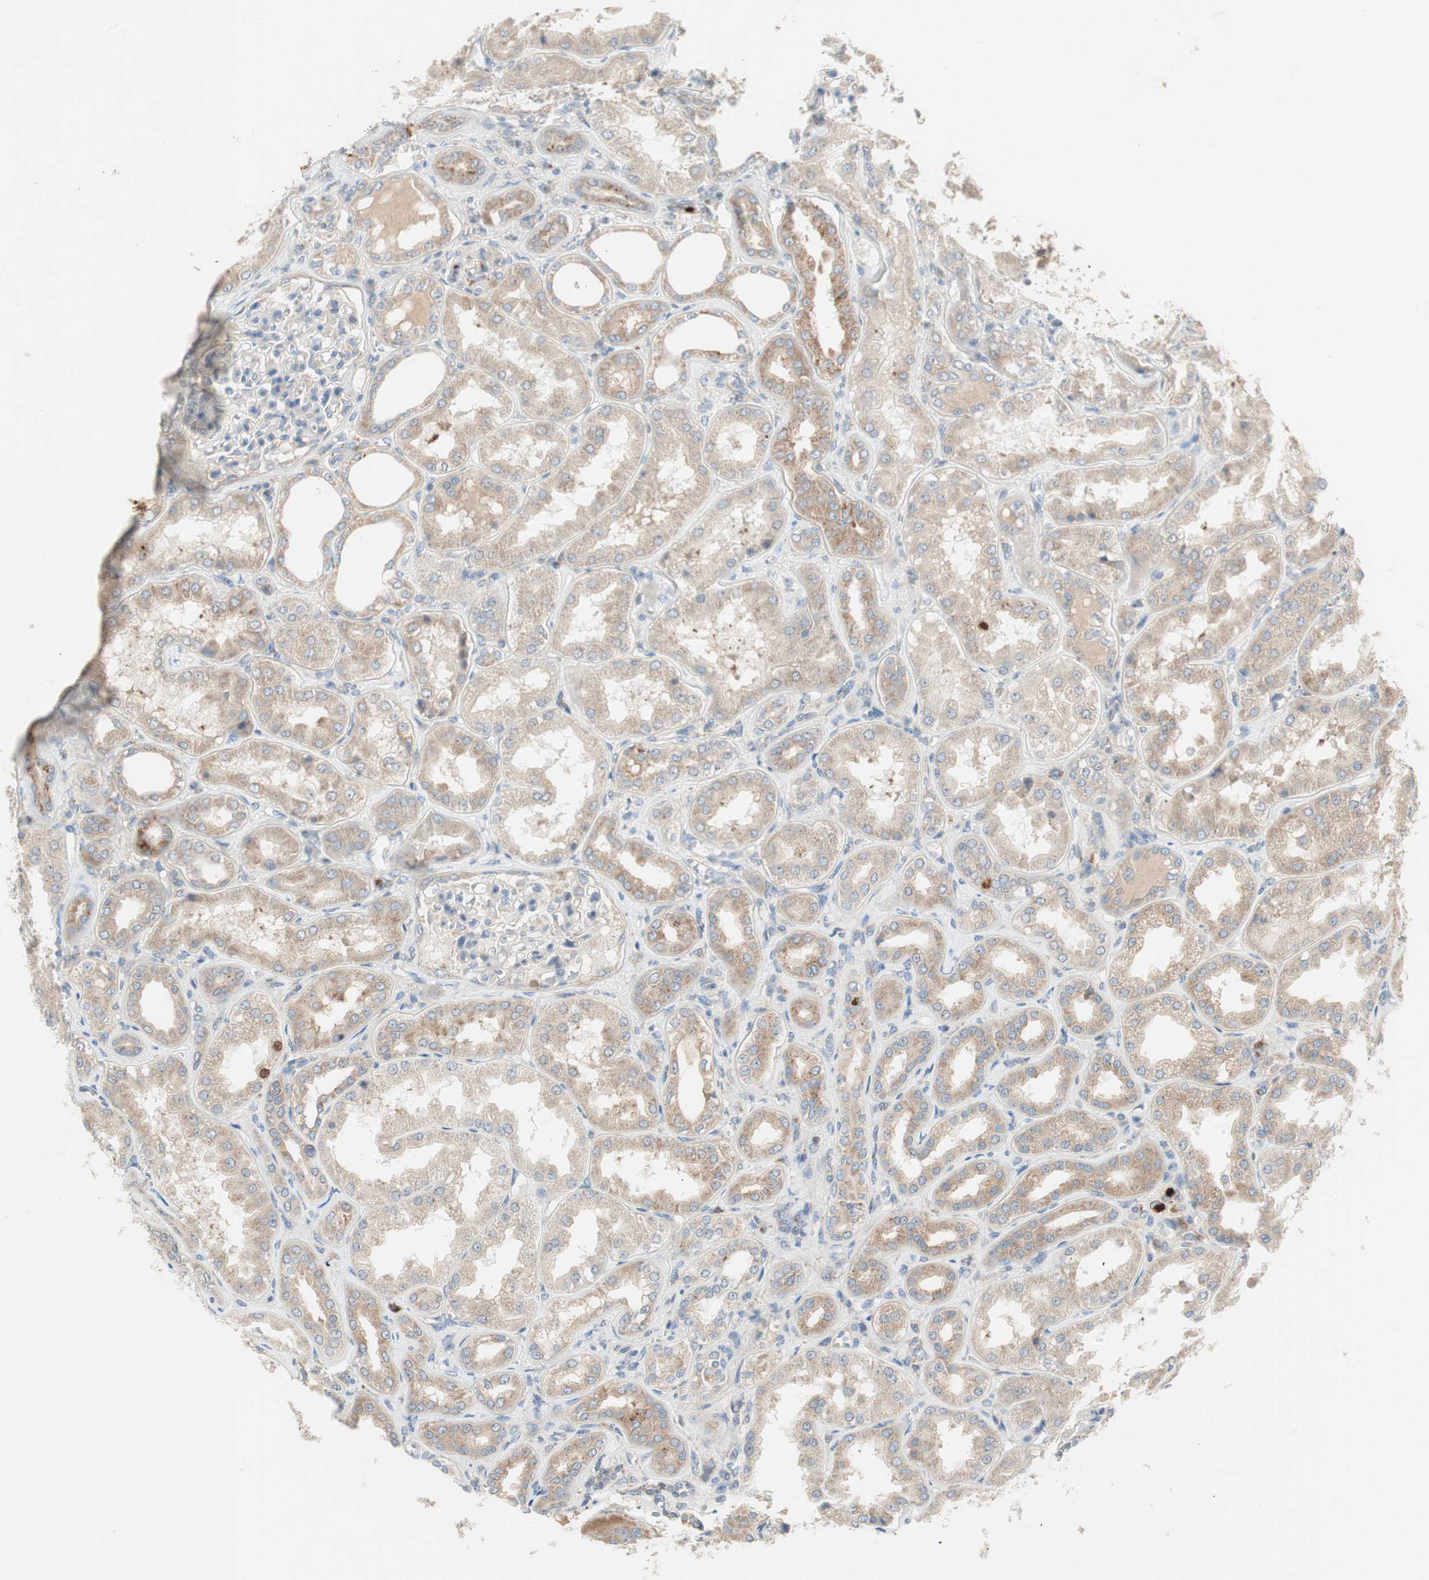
{"staining": {"intensity": "weak", "quantity": ">75%", "location": "cytoplasmic/membranous"}, "tissue": "kidney", "cell_type": "Cells in glomeruli", "image_type": "normal", "snomed": [{"axis": "morphology", "description": "Normal tissue, NOS"}, {"axis": "topography", "description": "Kidney"}], "caption": "The histopathology image demonstrates a brown stain indicating the presence of a protein in the cytoplasmic/membranous of cells in glomeruli in kidney. The staining was performed using DAB (3,3'-diaminobenzidine) to visualize the protein expression in brown, while the nuclei were stained in blue with hematoxylin (Magnification: 20x).", "gene": "RPL23", "patient": {"sex": "female", "age": 56}}